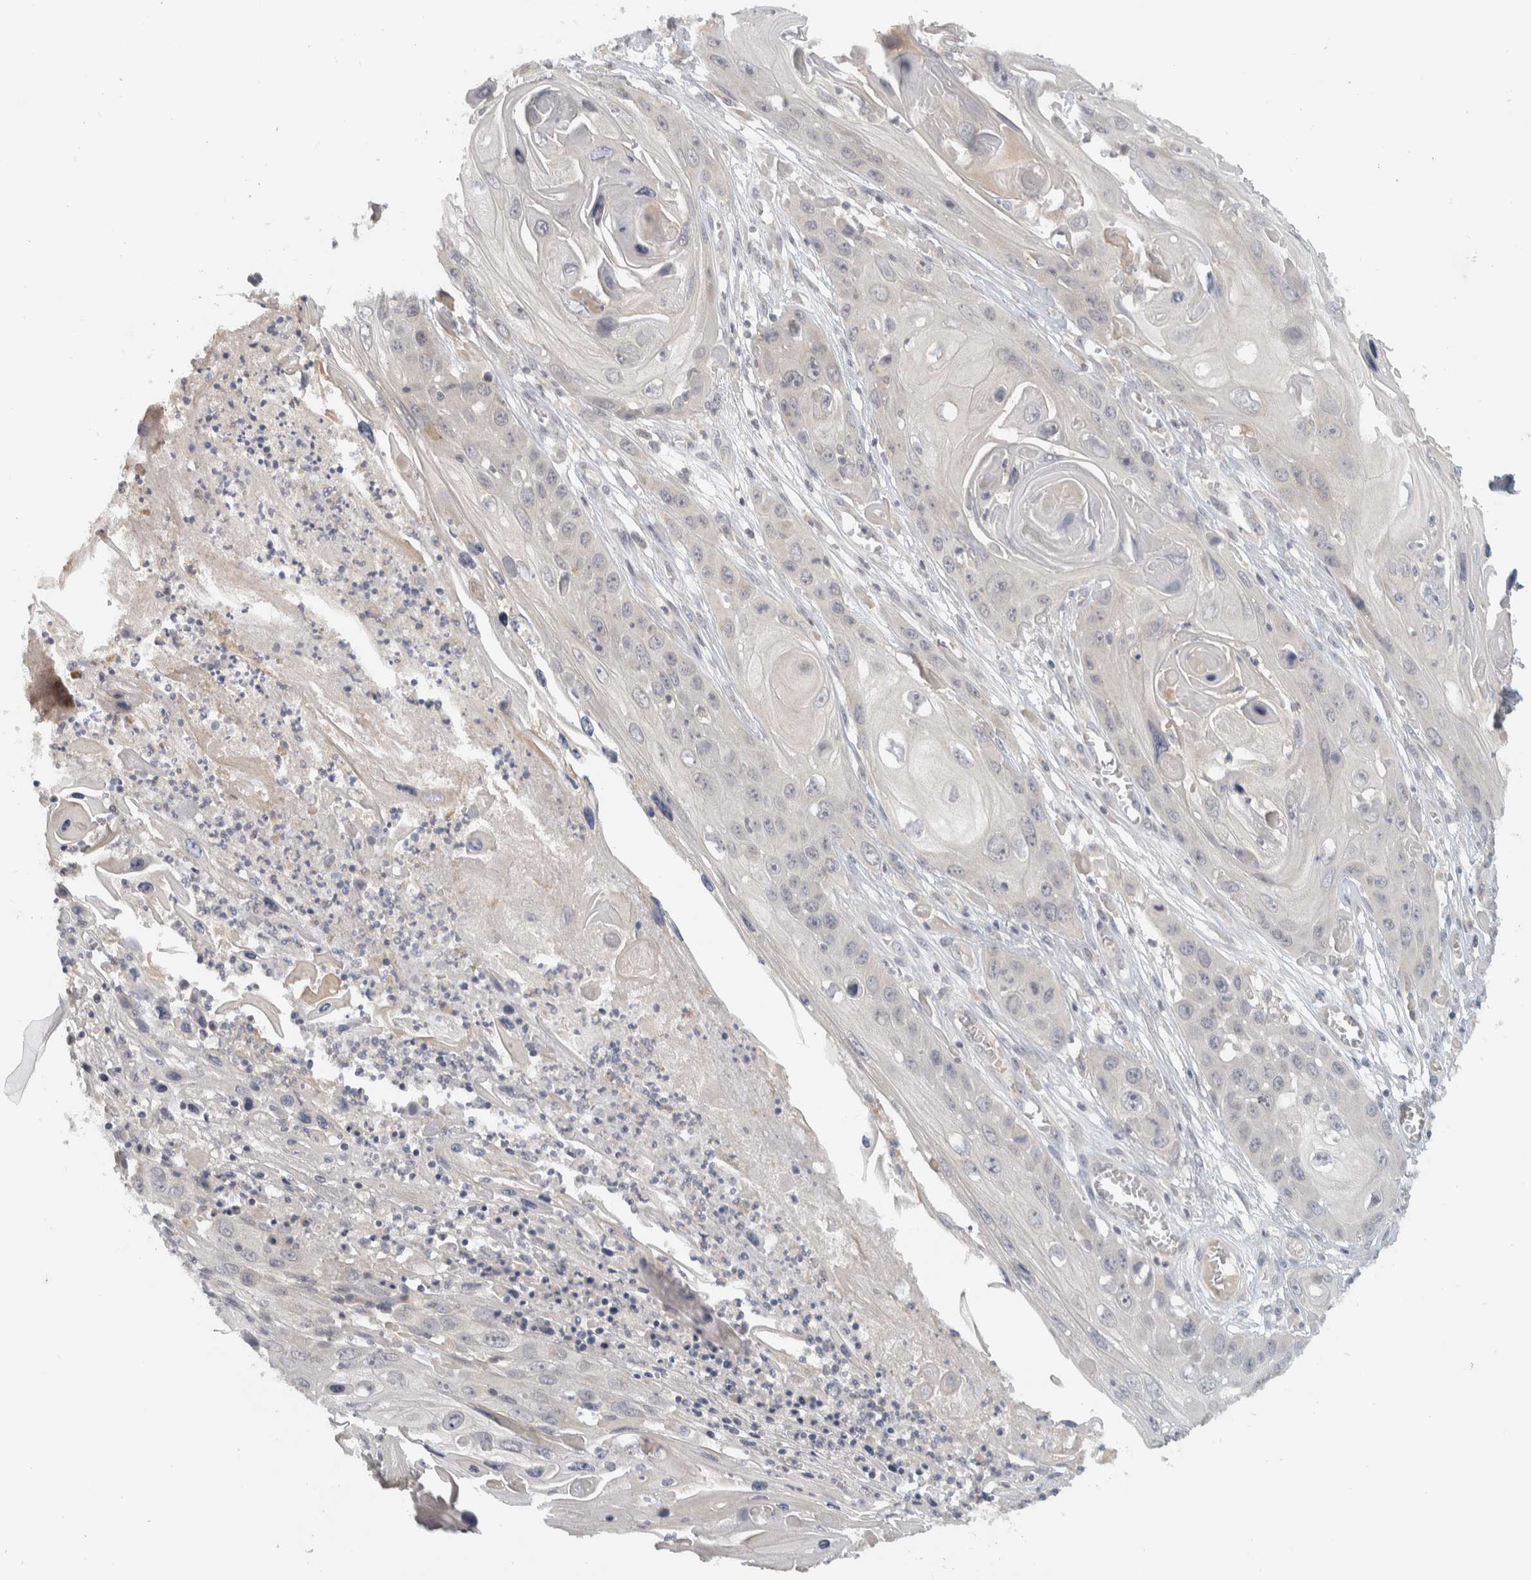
{"staining": {"intensity": "negative", "quantity": "none", "location": "none"}, "tissue": "skin cancer", "cell_type": "Tumor cells", "image_type": "cancer", "snomed": [{"axis": "morphology", "description": "Squamous cell carcinoma, NOS"}, {"axis": "topography", "description": "Skin"}], "caption": "The immunohistochemistry image has no significant staining in tumor cells of skin cancer (squamous cell carcinoma) tissue.", "gene": "AFP", "patient": {"sex": "male", "age": 55}}